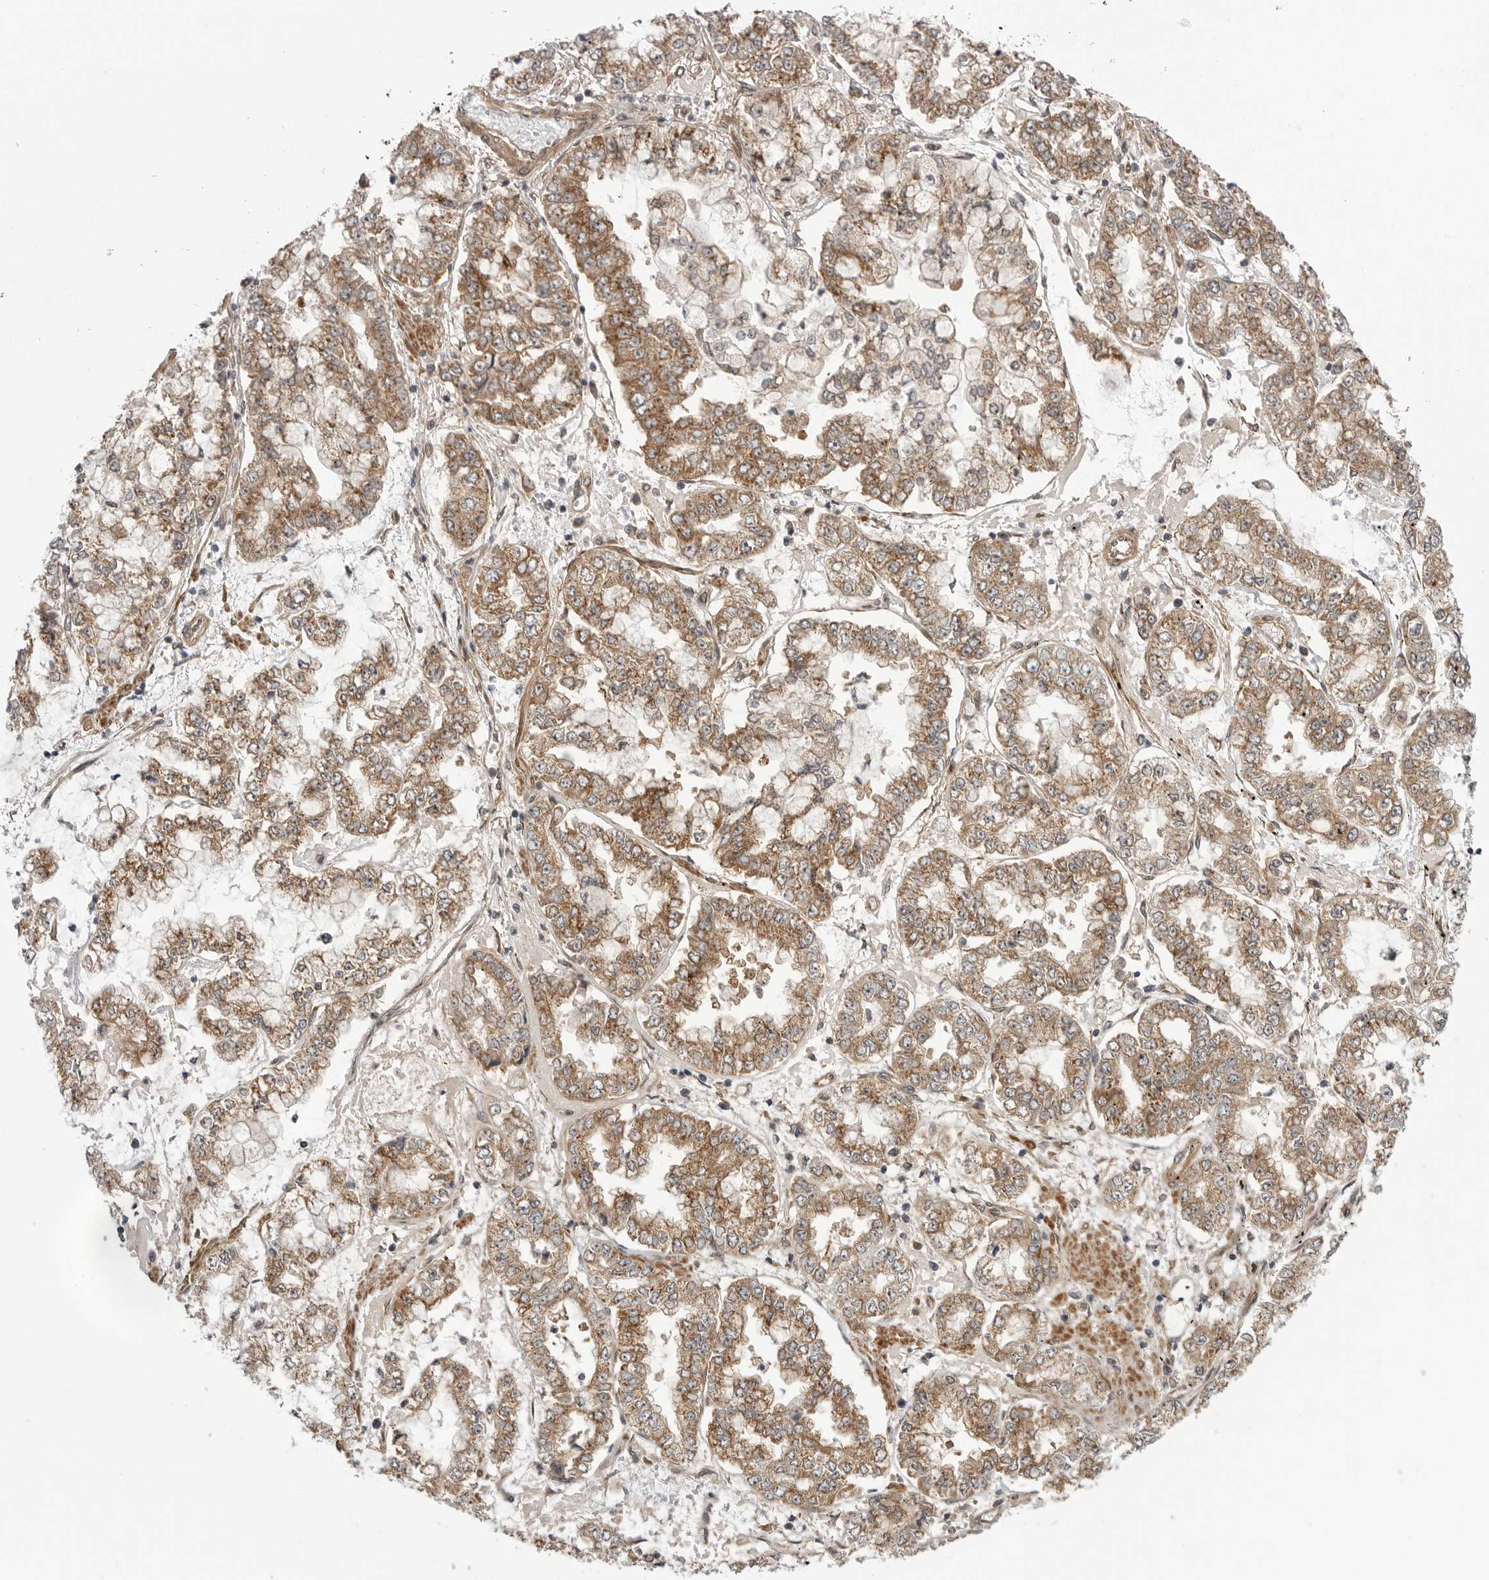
{"staining": {"intensity": "moderate", "quantity": ">75%", "location": "cytoplasmic/membranous"}, "tissue": "stomach cancer", "cell_type": "Tumor cells", "image_type": "cancer", "snomed": [{"axis": "morphology", "description": "Adenocarcinoma, NOS"}, {"axis": "topography", "description": "Stomach"}], "caption": "Tumor cells show moderate cytoplasmic/membranous positivity in approximately >75% of cells in adenocarcinoma (stomach). (Brightfield microscopy of DAB IHC at high magnification).", "gene": "PDCL", "patient": {"sex": "male", "age": 76}}